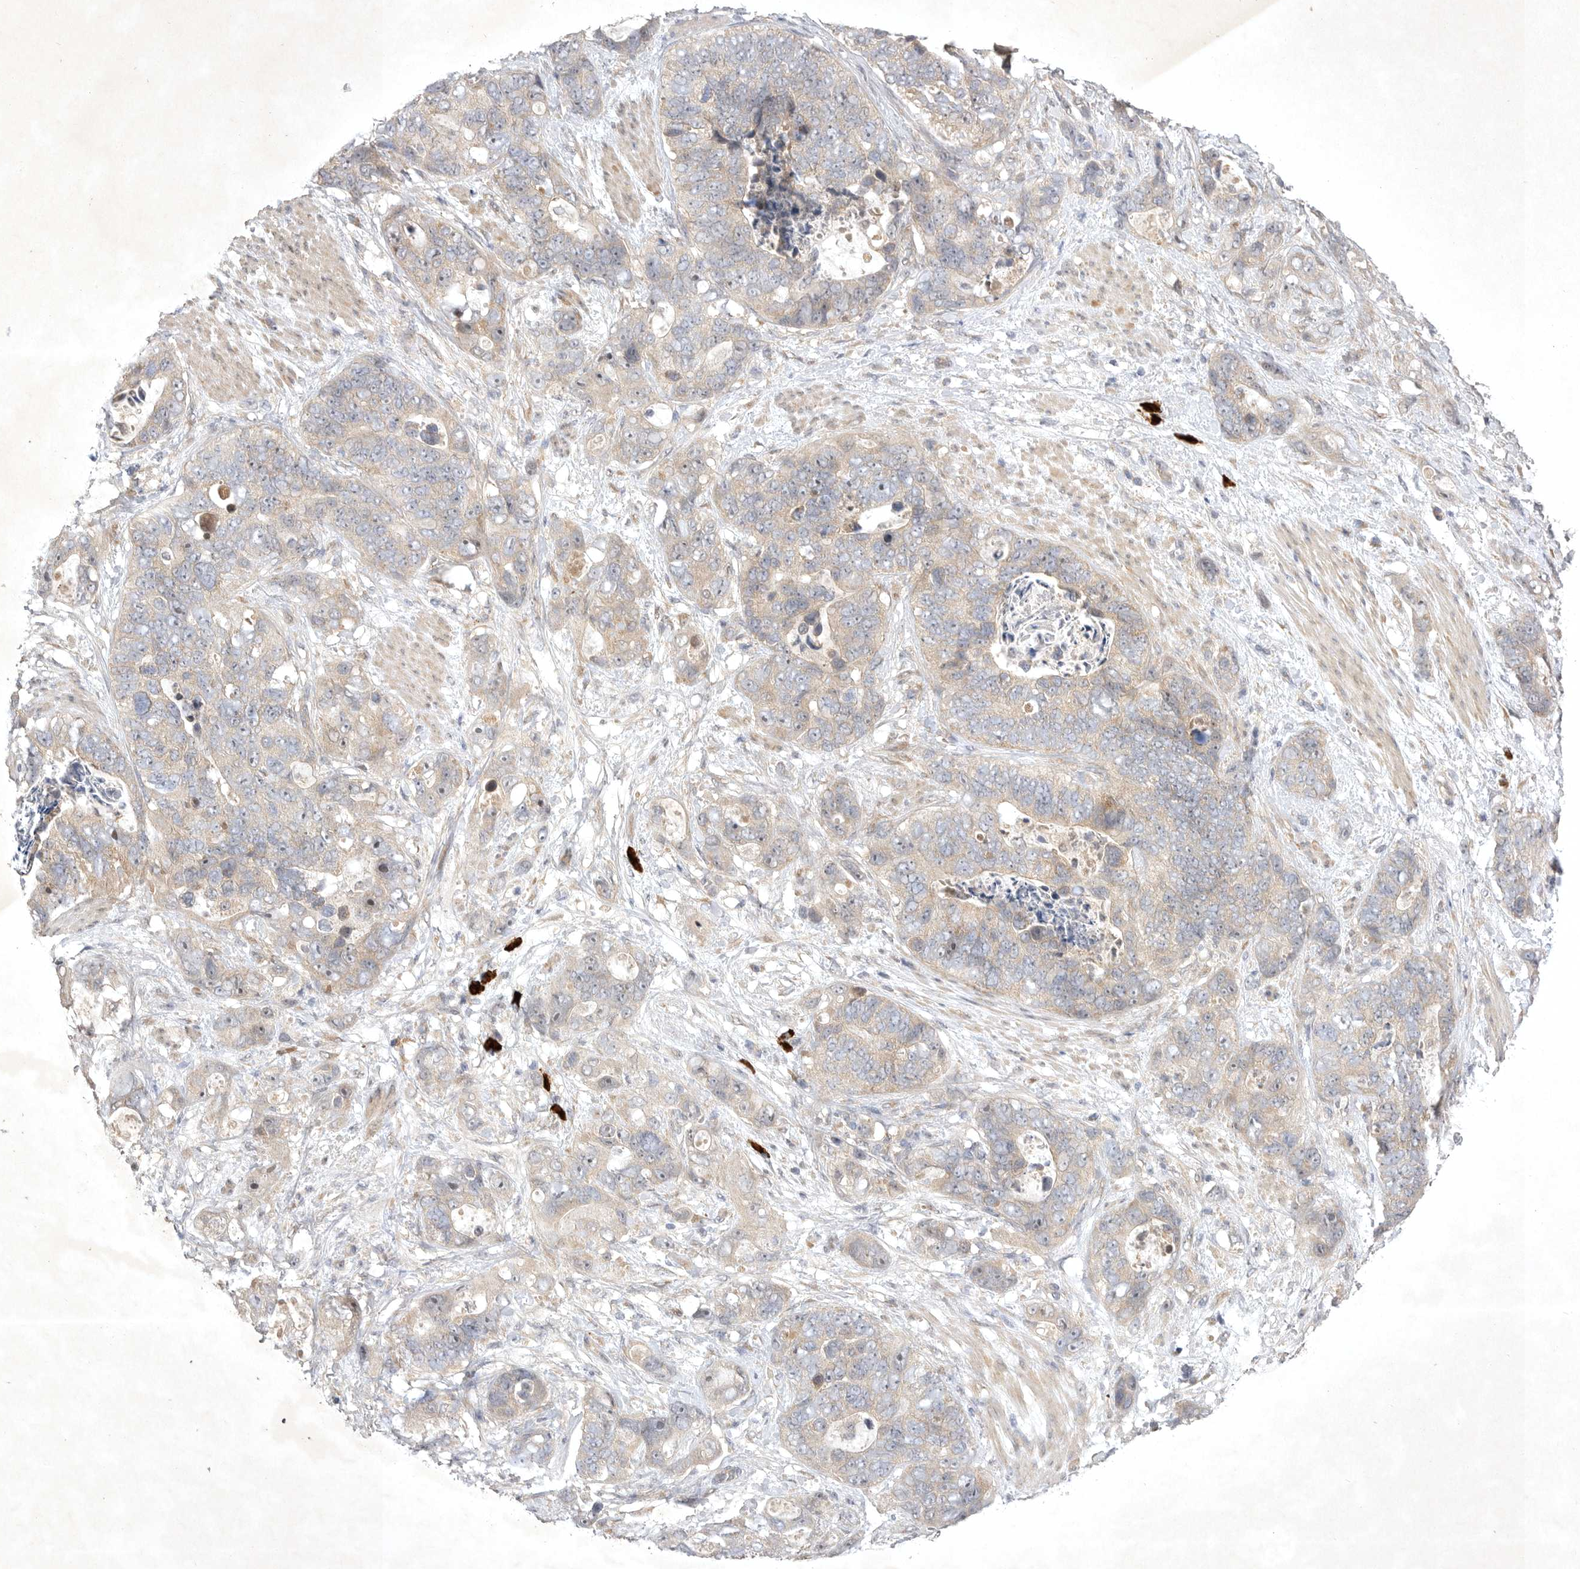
{"staining": {"intensity": "negative", "quantity": "none", "location": "none"}, "tissue": "stomach cancer", "cell_type": "Tumor cells", "image_type": "cancer", "snomed": [{"axis": "morphology", "description": "Normal tissue, NOS"}, {"axis": "morphology", "description": "Adenocarcinoma, NOS"}, {"axis": "topography", "description": "Stomach"}], "caption": "Immunohistochemical staining of adenocarcinoma (stomach) exhibits no significant expression in tumor cells.", "gene": "PTPDC1", "patient": {"sex": "female", "age": 89}}